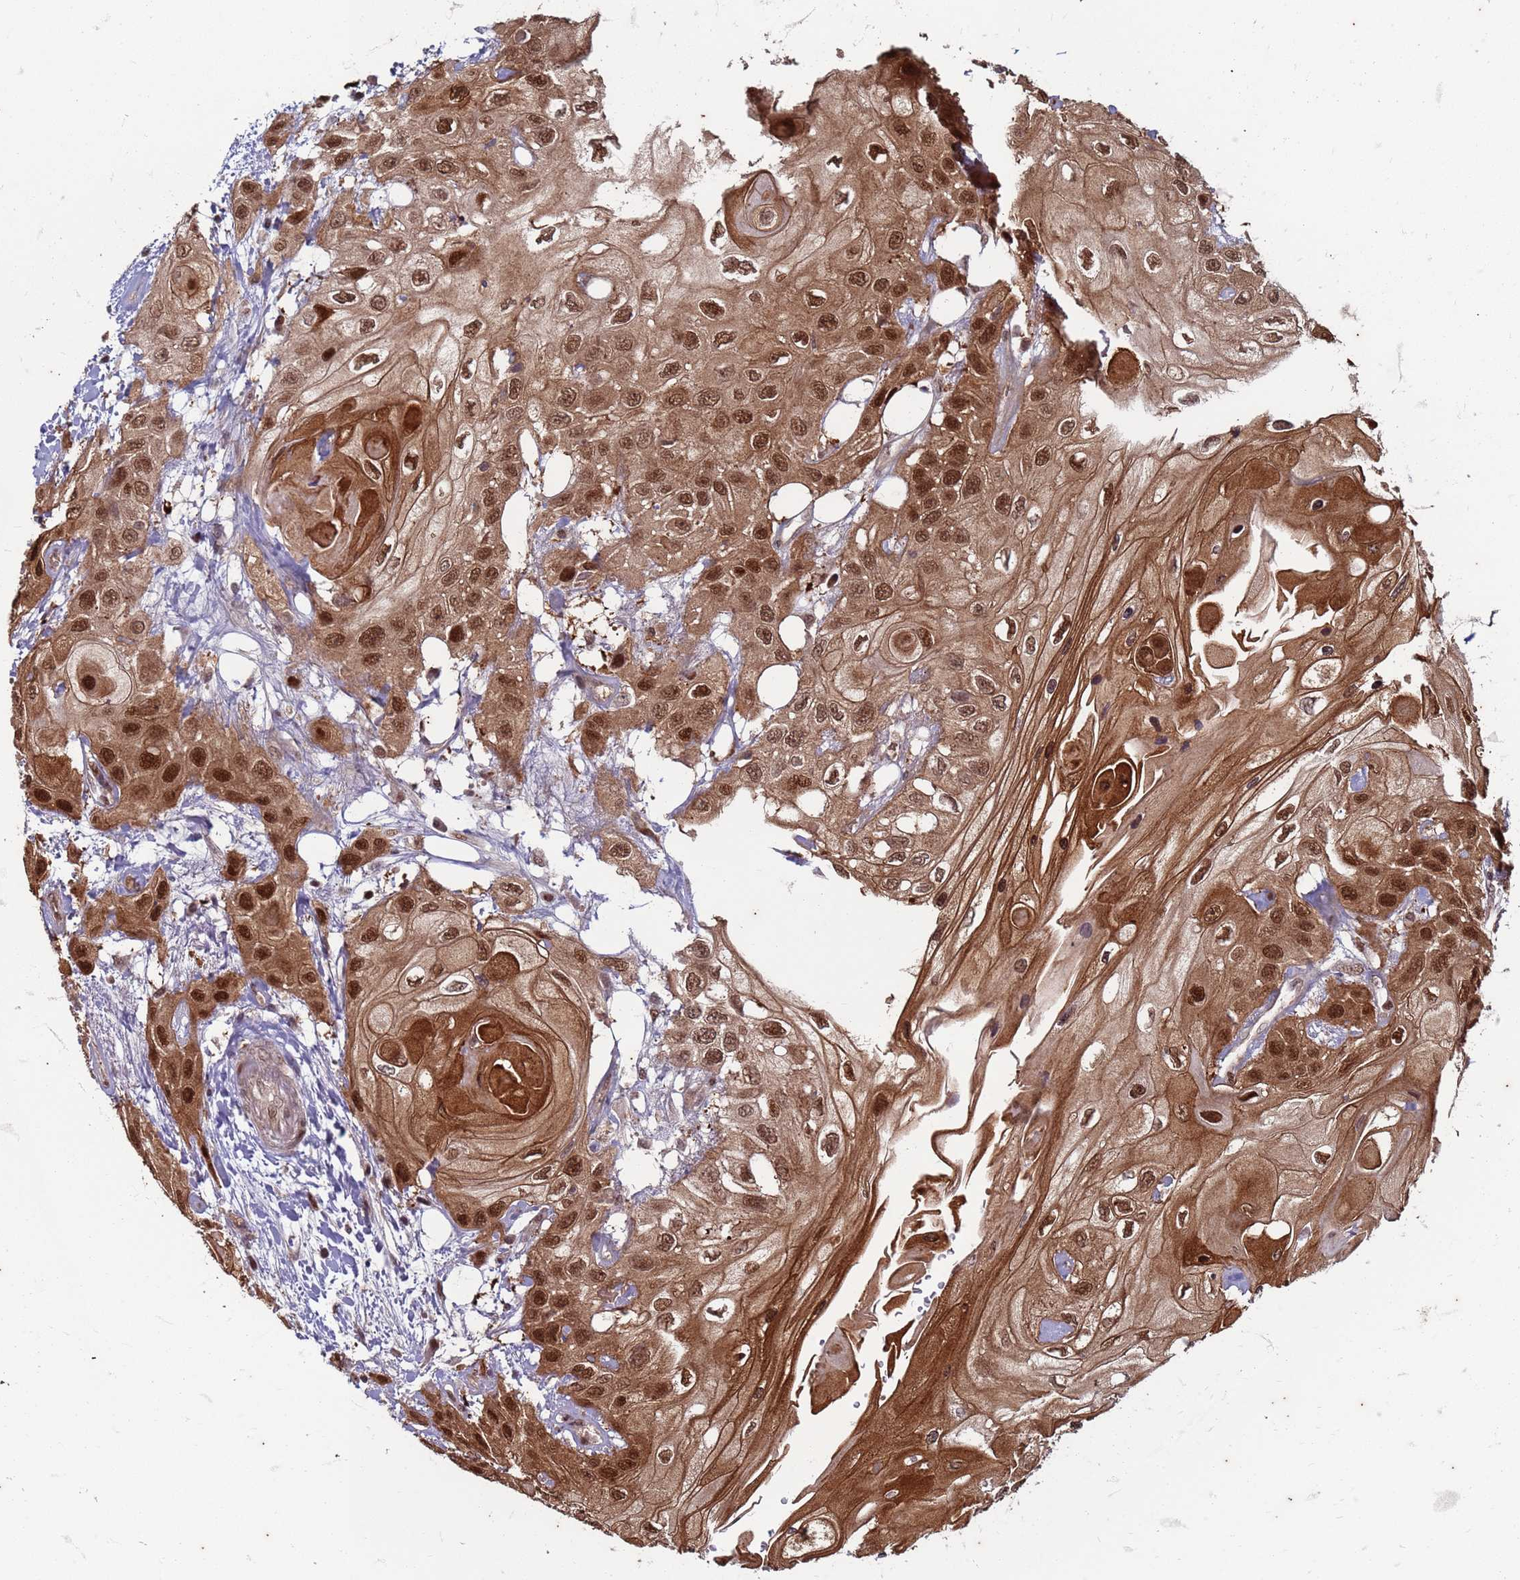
{"staining": {"intensity": "strong", "quantity": ">75%", "location": "cytoplasmic/membranous,nuclear"}, "tissue": "head and neck cancer", "cell_type": "Tumor cells", "image_type": "cancer", "snomed": [{"axis": "morphology", "description": "Squamous cell carcinoma, NOS"}, {"axis": "topography", "description": "Head-Neck"}], "caption": "There is high levels of strong cytoplasmic/membranous and nuclear staining in tumor cells of head and neck cancer (squamous cell carcinoma), as demonstrated by immunohistochemical staining (brown color).", "gene": "TRMT6", "patient": {"sex": "female", "age": 43}}